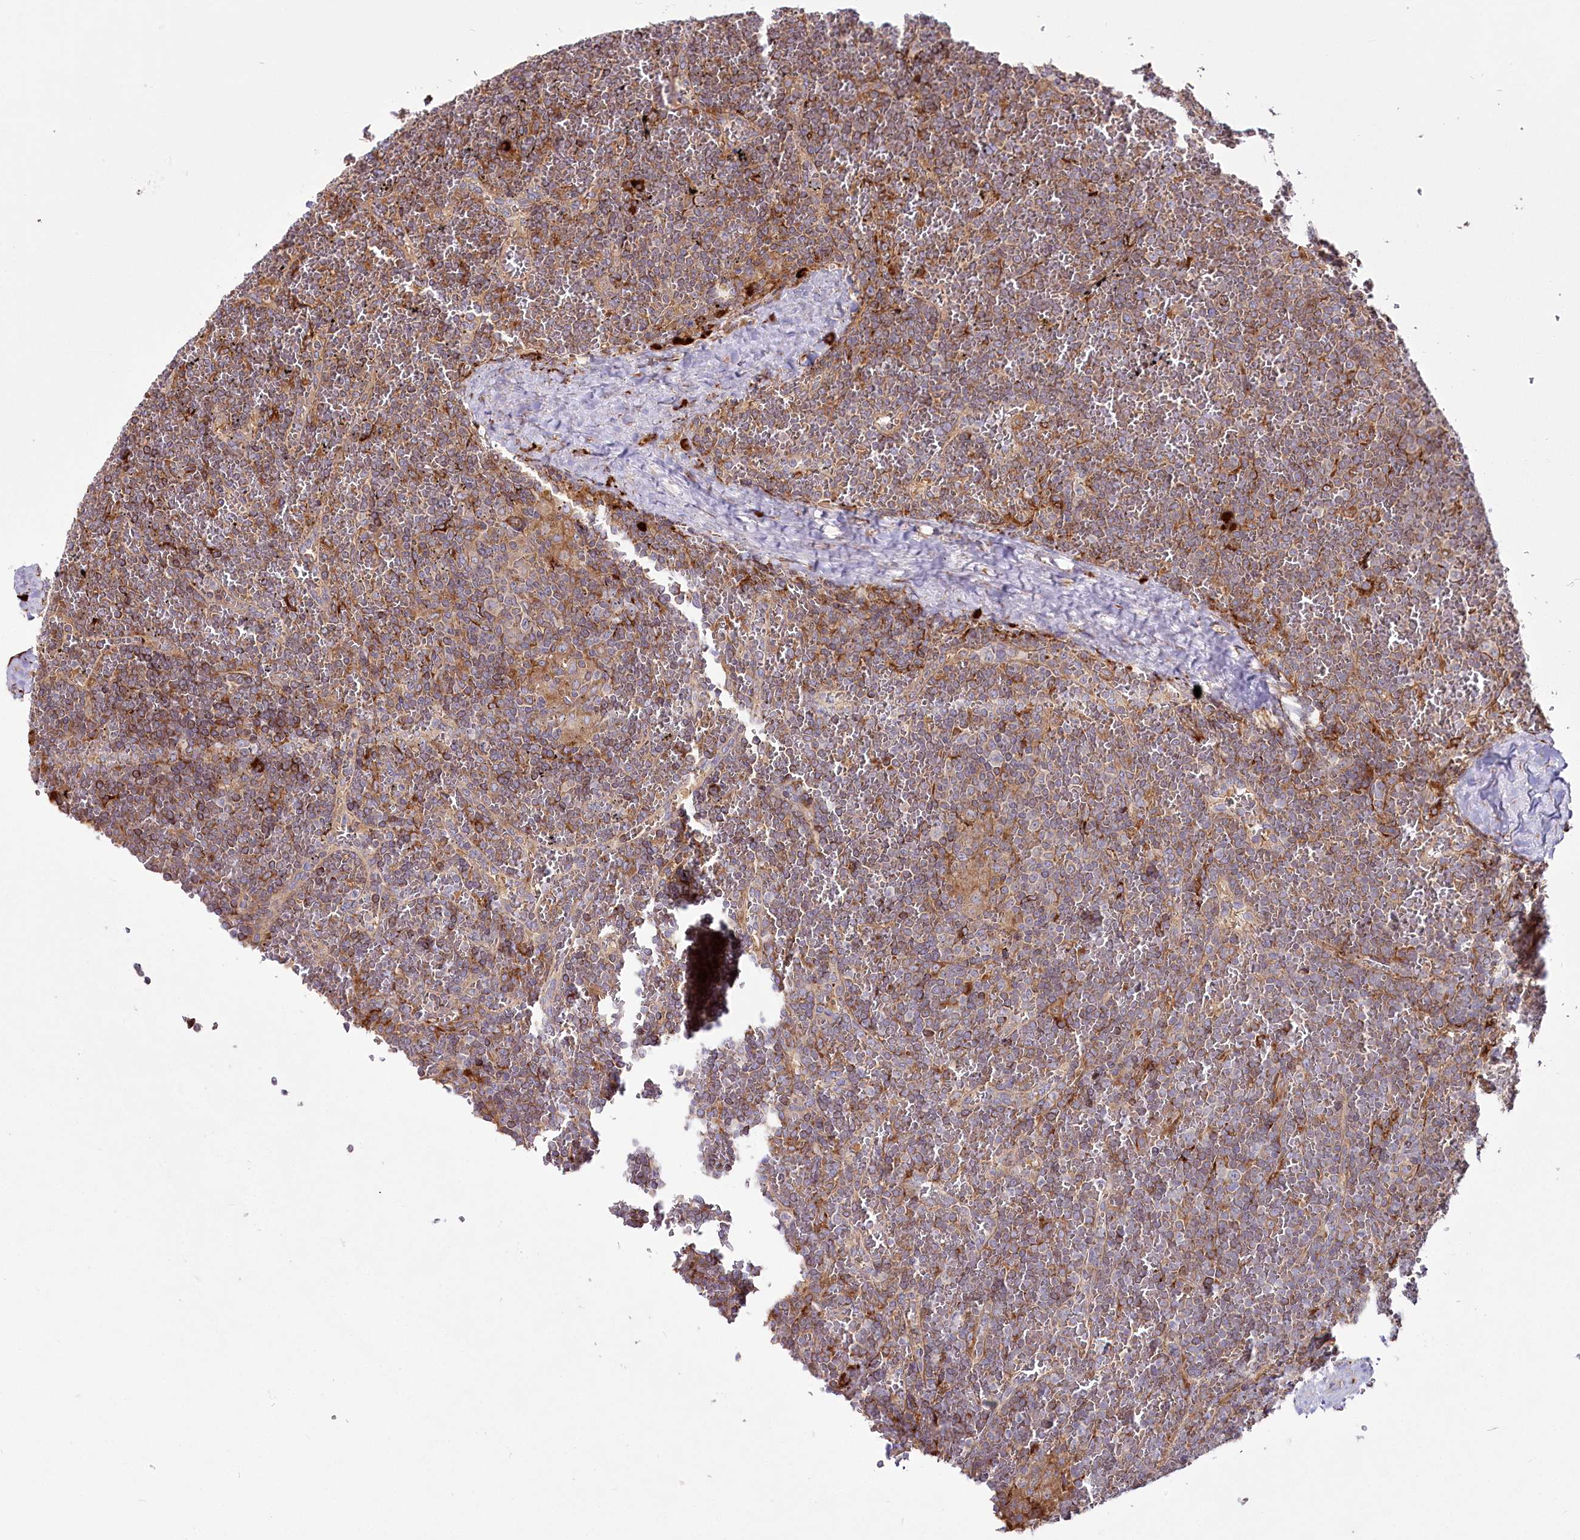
{"staining": {"intensity": "moderate", "quantity": "25%-75%", "location": "cytoplasmic/membranous"}, "tissue": "lymphoma", "cell_type": "Tumor cells", "image_type": "cancer", "snomed": [{"axis": "morphology", "description": "Malignant lymphoma, non-Hodgkin's type, Low grade"}, {"axis": "topography", "description": "Spleen"}], "caption": "Brown immunohistochemical staining in human low-grade malignant lymphoma, non-Hodgkin's type shows moderate cytoplasmic/membranous positivity in about 25%-75% of tumor cells.", "gene": "POGLUT1", "patient": {"sex": "female", "age": 19}}